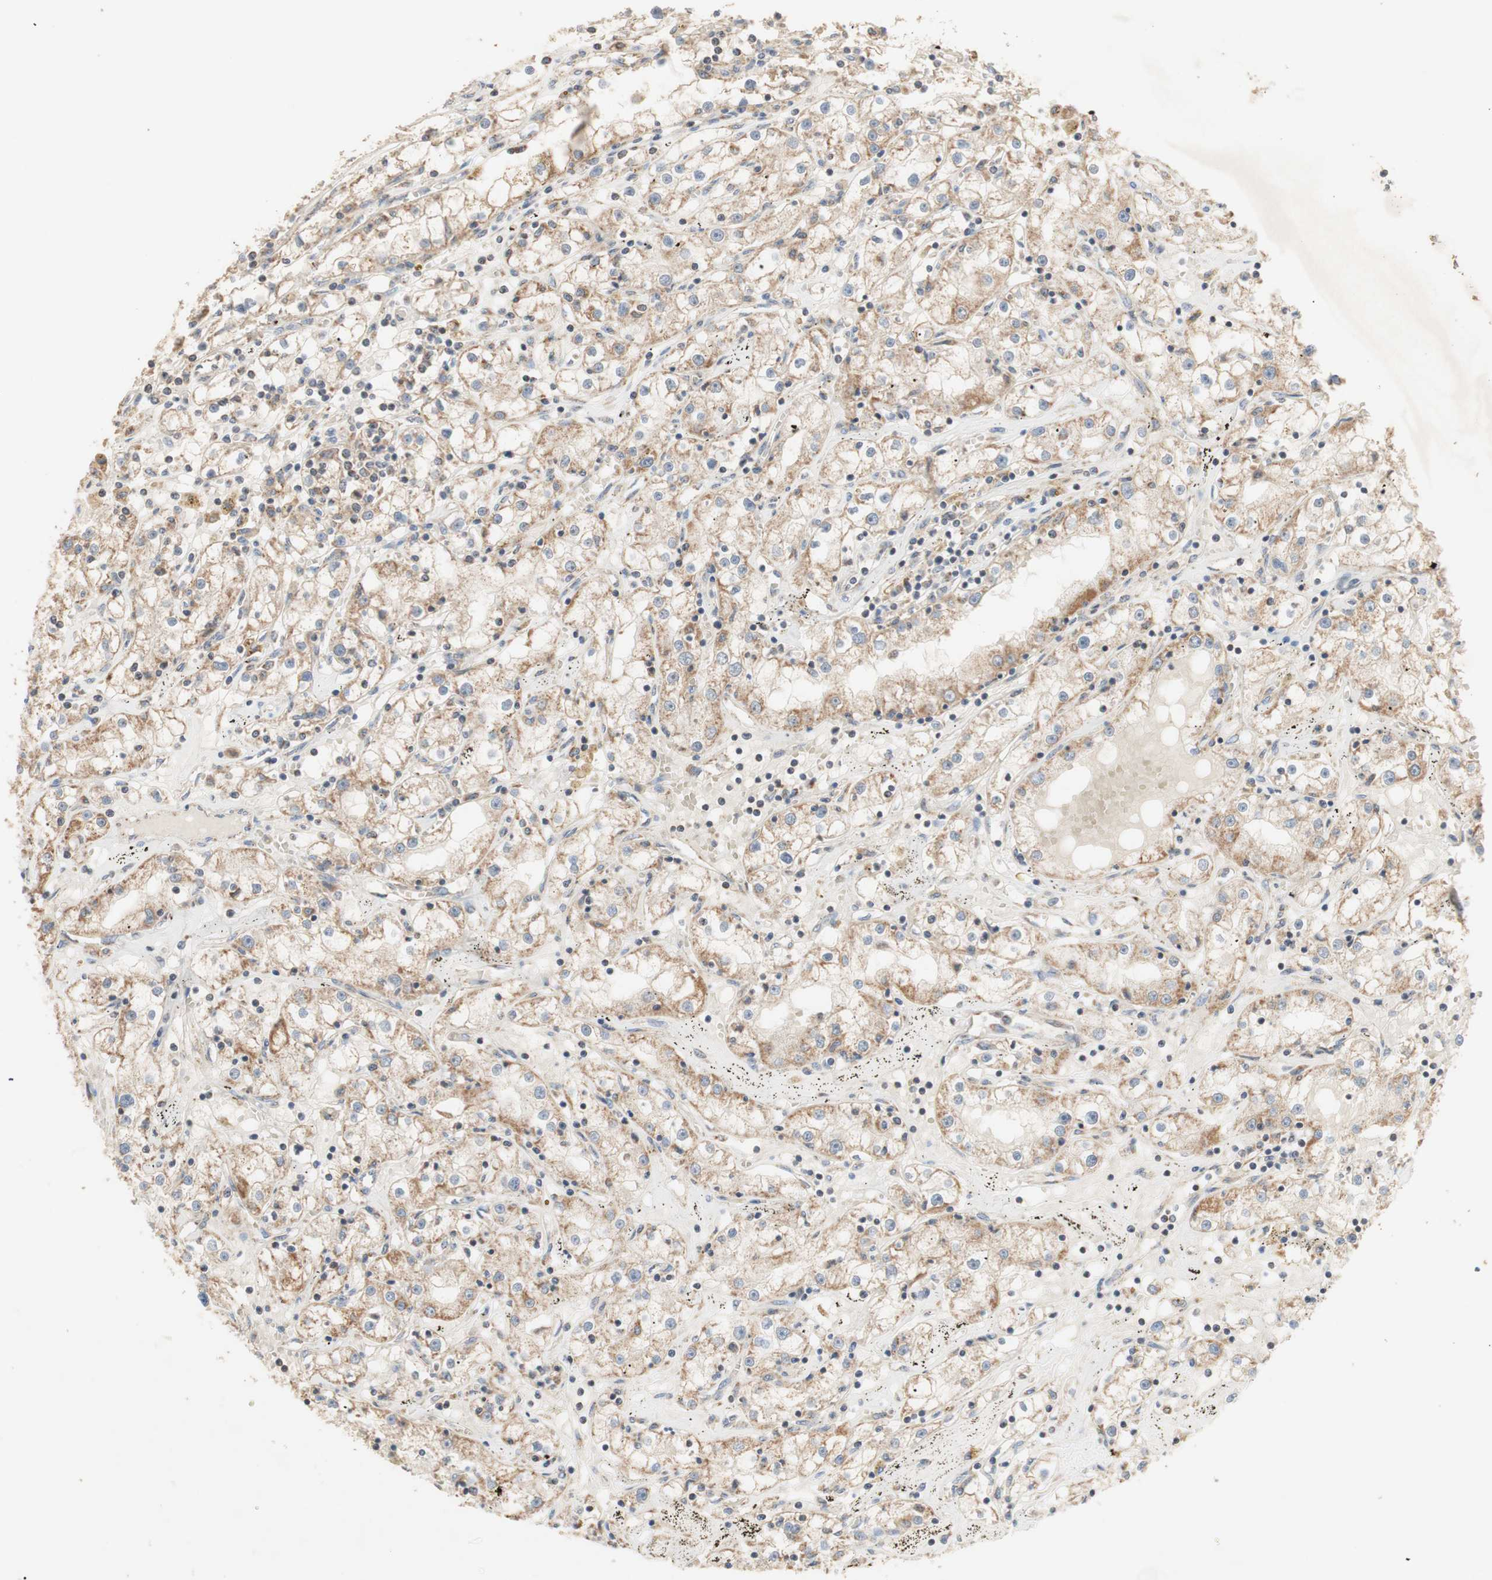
{"staining": {"intensity": "moderate", "quantity": "25%-75%", "location": "cytoplasmic/membranous"}, "tissue": "renal cancer", "cell_type": "Tumor cells", "image_type": "cancer", "snomed": [{"axis": "morphology", "description": "Adenocarcinoma, NOS"}, {"axis": "topography", "description": "Kidney"}], "caption": "This micrograph displays immunohistochemistry (IHC) staining of adenocarcinoma (renal), with medium moderate cytoplasmic/membranous positivity in about 25%-75% of tumor cells.", "gene": "PTGIS", "patient": {"sex": "male", "age": 56}}